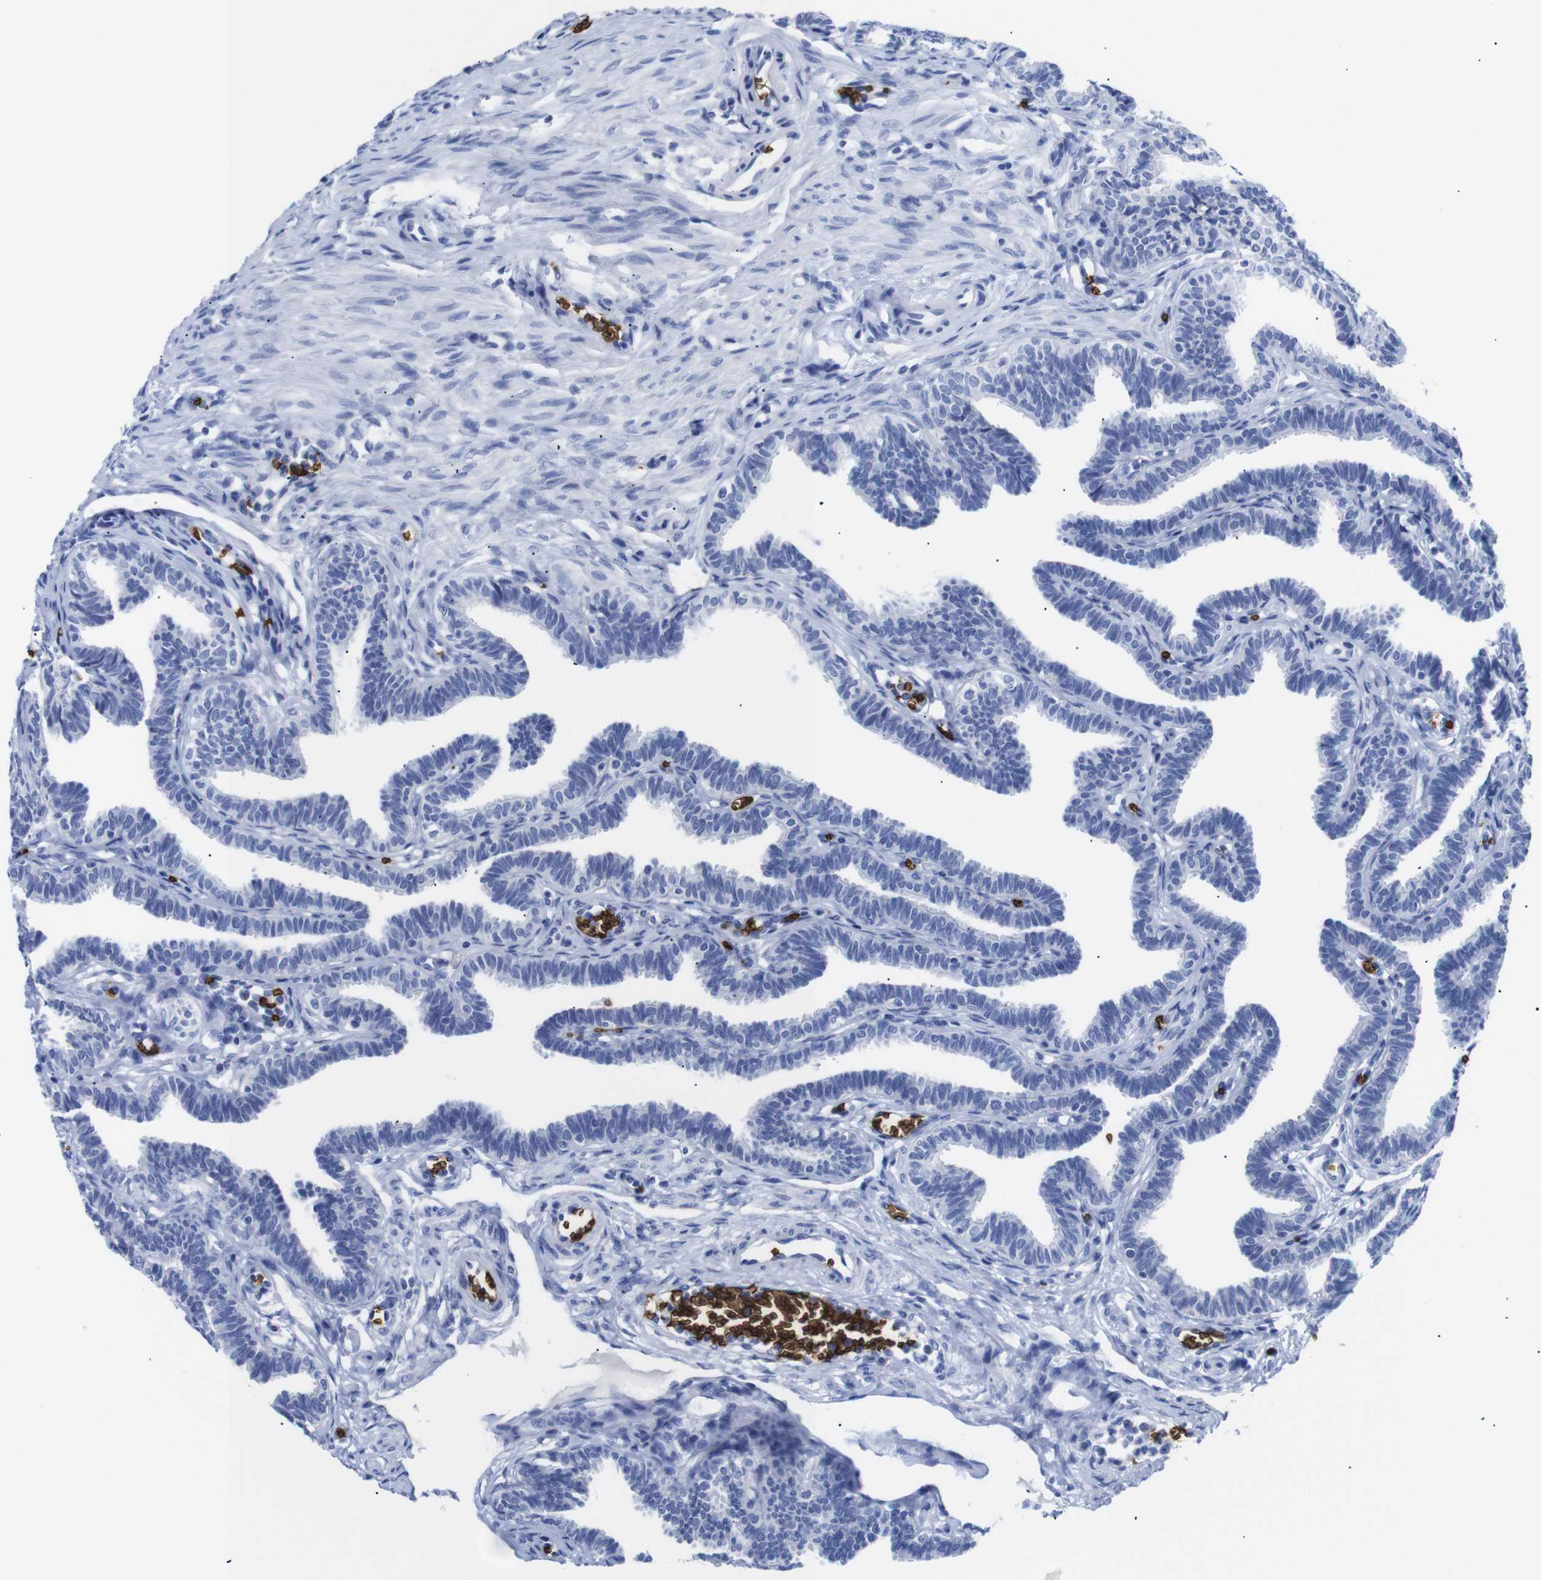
{"staining": {"intensity": "negative", "quantity": "none", "location": "none"}, "tissue": "fallopian tube", "cell_type": "Glandular cells", "image_type": "normal", "snomed": [{"axis": "morphology", "description": "Normal tissue, NOS"}, {"axis": "topography", "description": "Fallopian tube"}, {"axis": "topography", "description": "Ovary"}], "caption": "IHC of unremarkable human fallopian tube demonstrates no staining in glandular cells.", "gene": "S1PR2", "patient": {"sex": "female", "age": 23}}